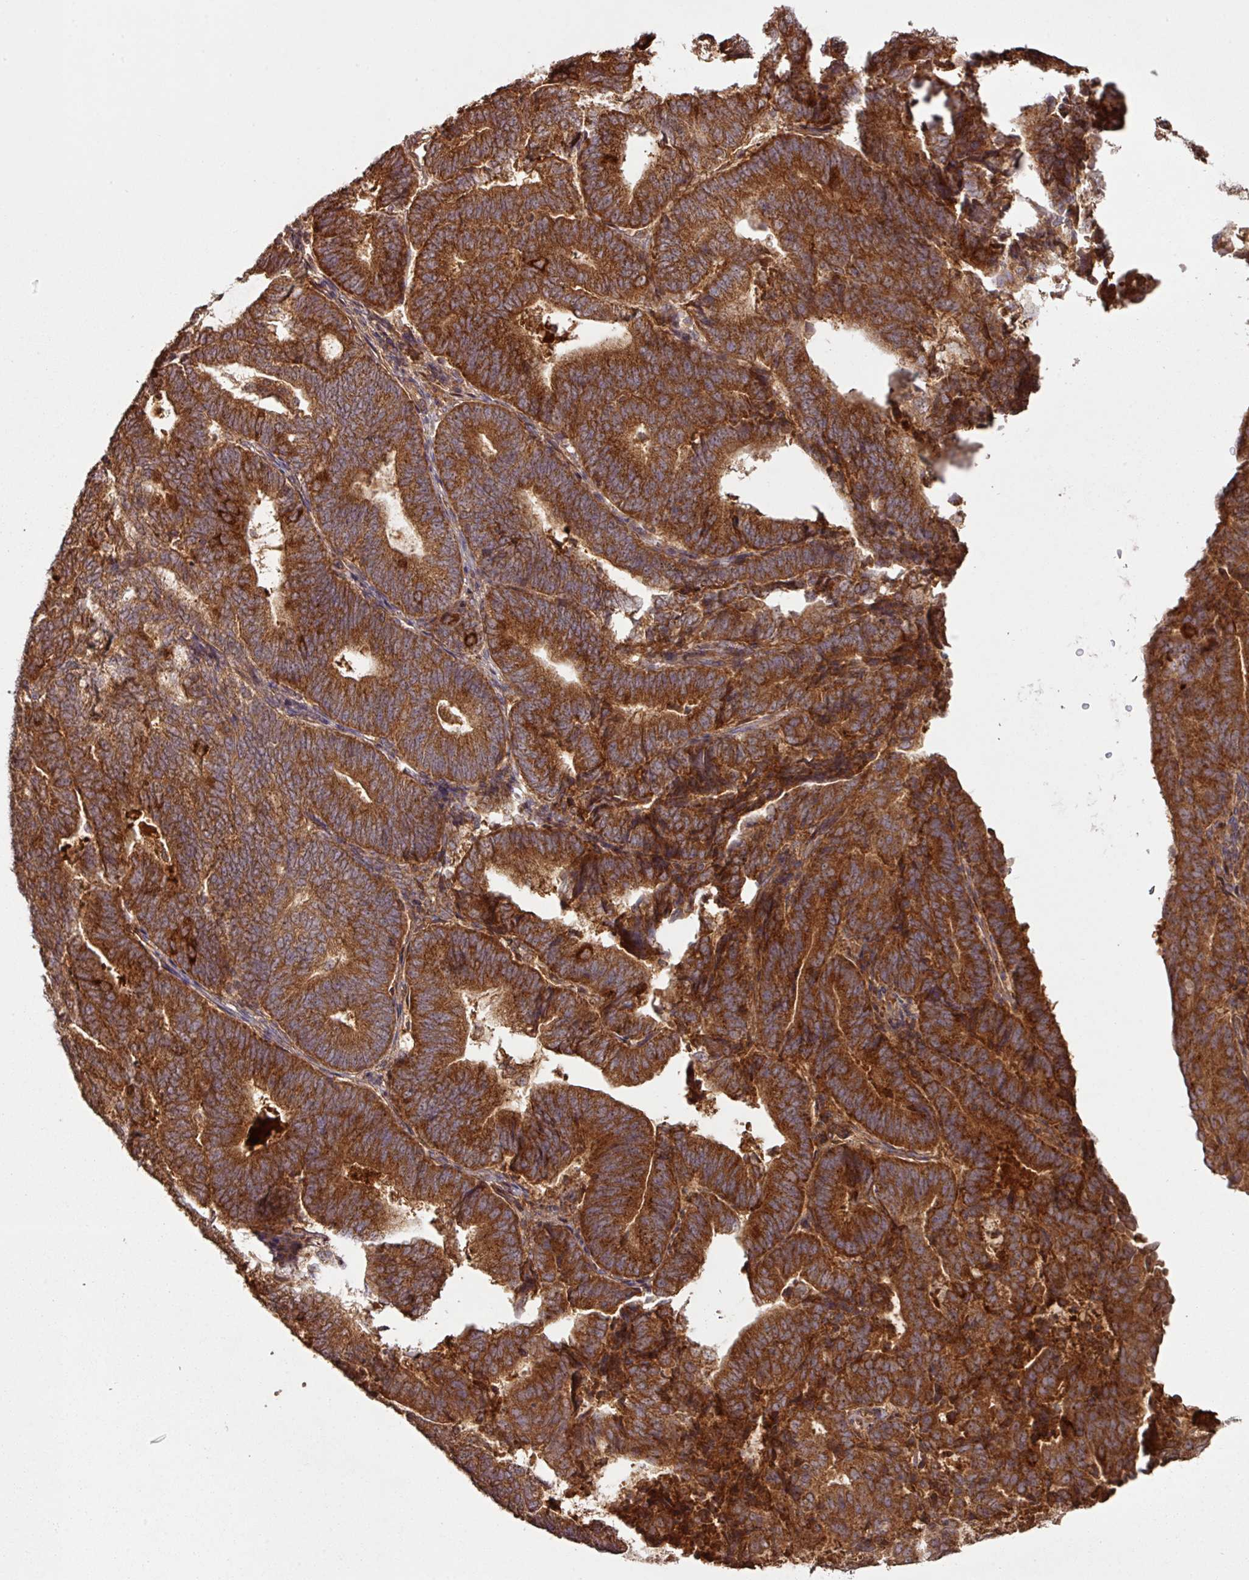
{"staining": {"intensity": "strong", "quantity": ">75%", "location": "cytoplasmic/membranous"}, "tissue": "endometrial cancer", "cell_type": "Tumor cells", "image_type": "cancer", "snomed": [{"axis": "morphology", "description": "Adenocarcinoma, NOS"}, {"axis": "topography", "description": "Endometrium"}], "caption": "Protein staining exhibits strong cytoplasmic/membranous staining in approximately >75% of tumor cells in endometrial adenocarcinoma. (brown staining indicates protein expression, while blue staining denotes nuclei).", "gene": "MRRF", "patient": {"sex": "female", "age": 70}}